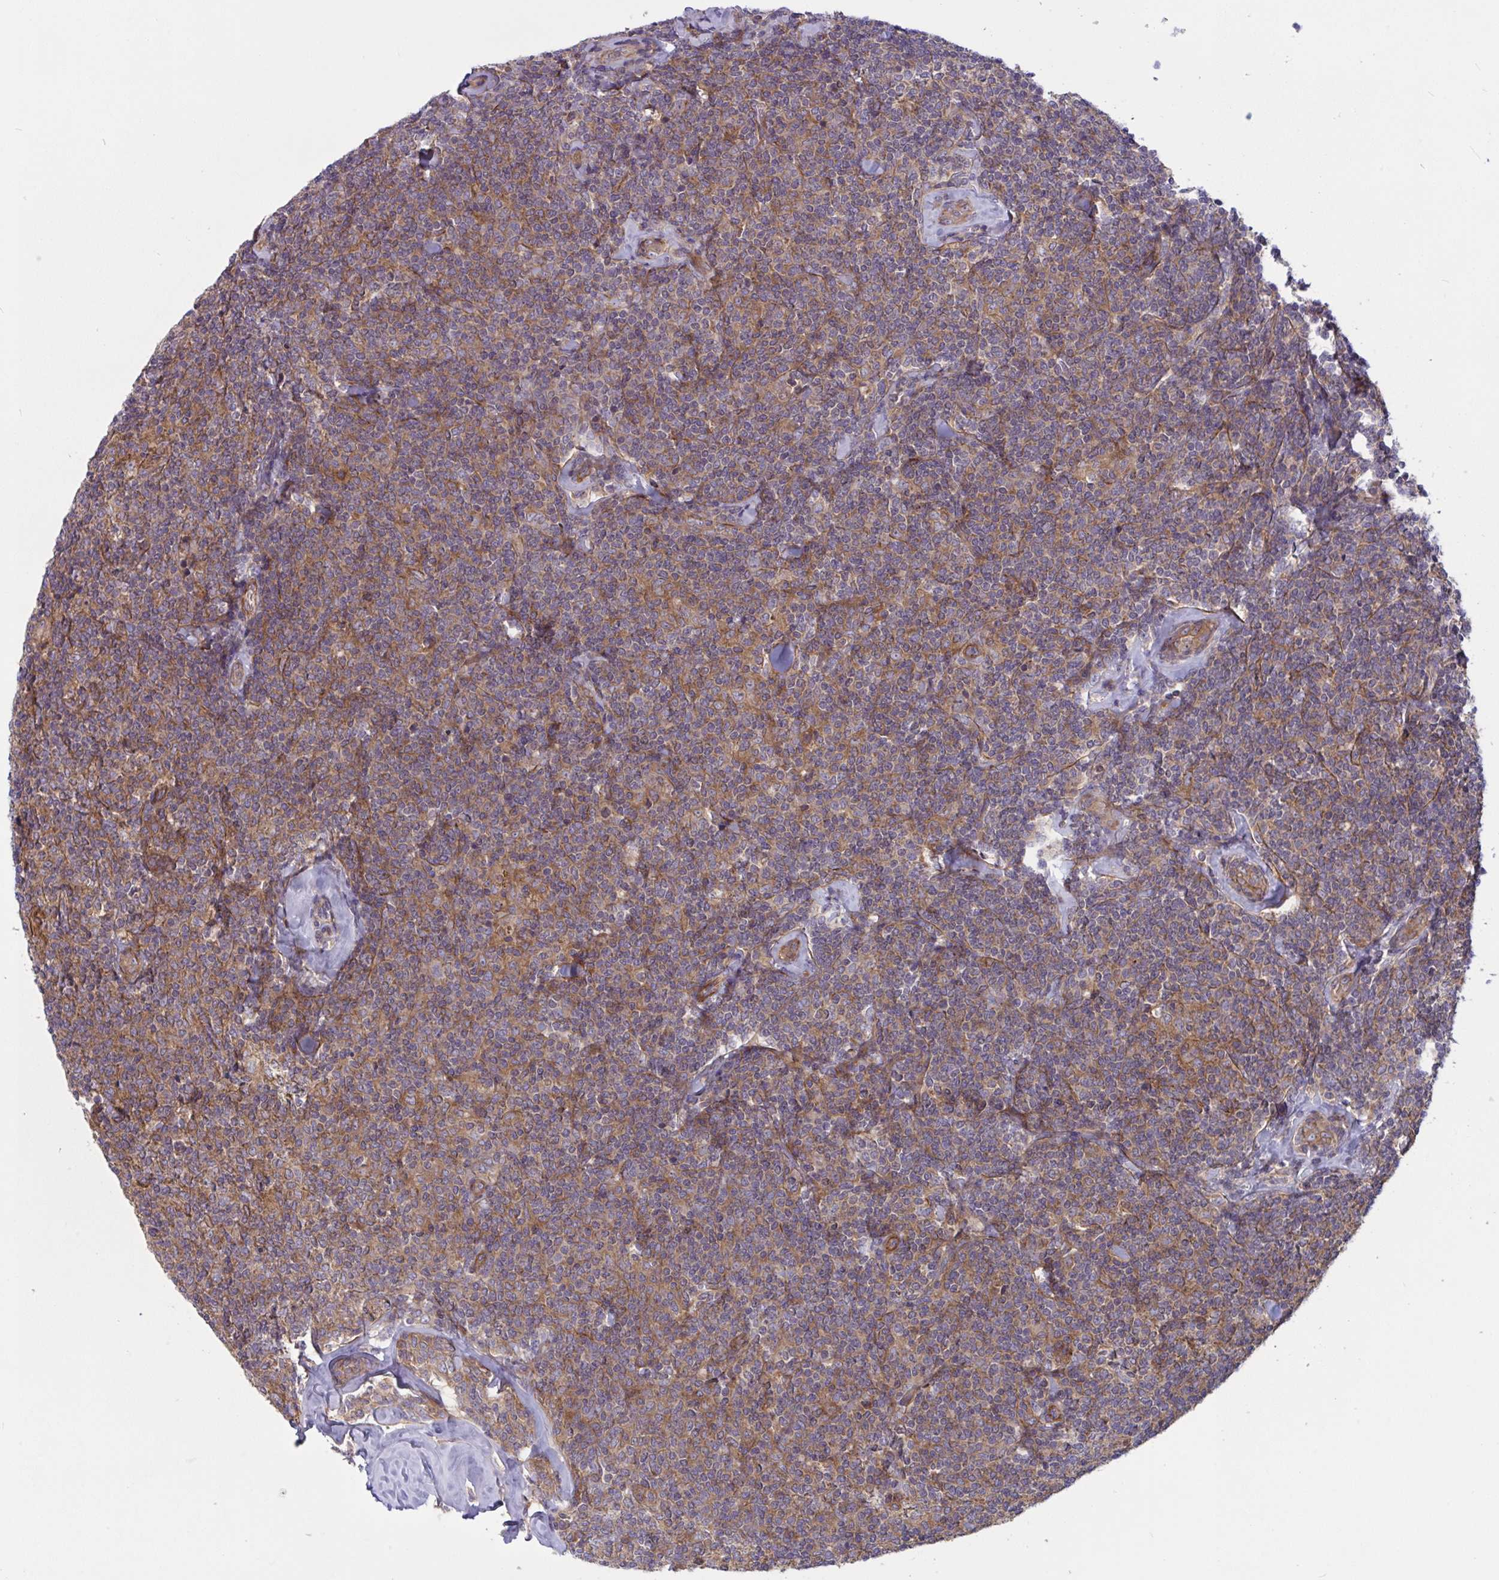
{"staining": {"intensity": "moderate", "quantity": ">75%", "location": "cytoplasmic/membranous"}, "tissue": "lymphoma", "cell_type": "Tumor cells", "image_type": "cancer", "snomed": [{"axis": "morphology", "description": "Malignant lymphoma, non-Hodgkin's type, Low grade"}, {"axis": "topography", "description": "Lymph node"}], "caption": "DAB (3,3'-diaminobenzidine) immunohistochemical staining of lymphoma displays moderate cytoplasmic/membranous protein staining in about >75% of tumor cells.", "gene": "TANK", "patient": {"sex": "female", "age": 56}}